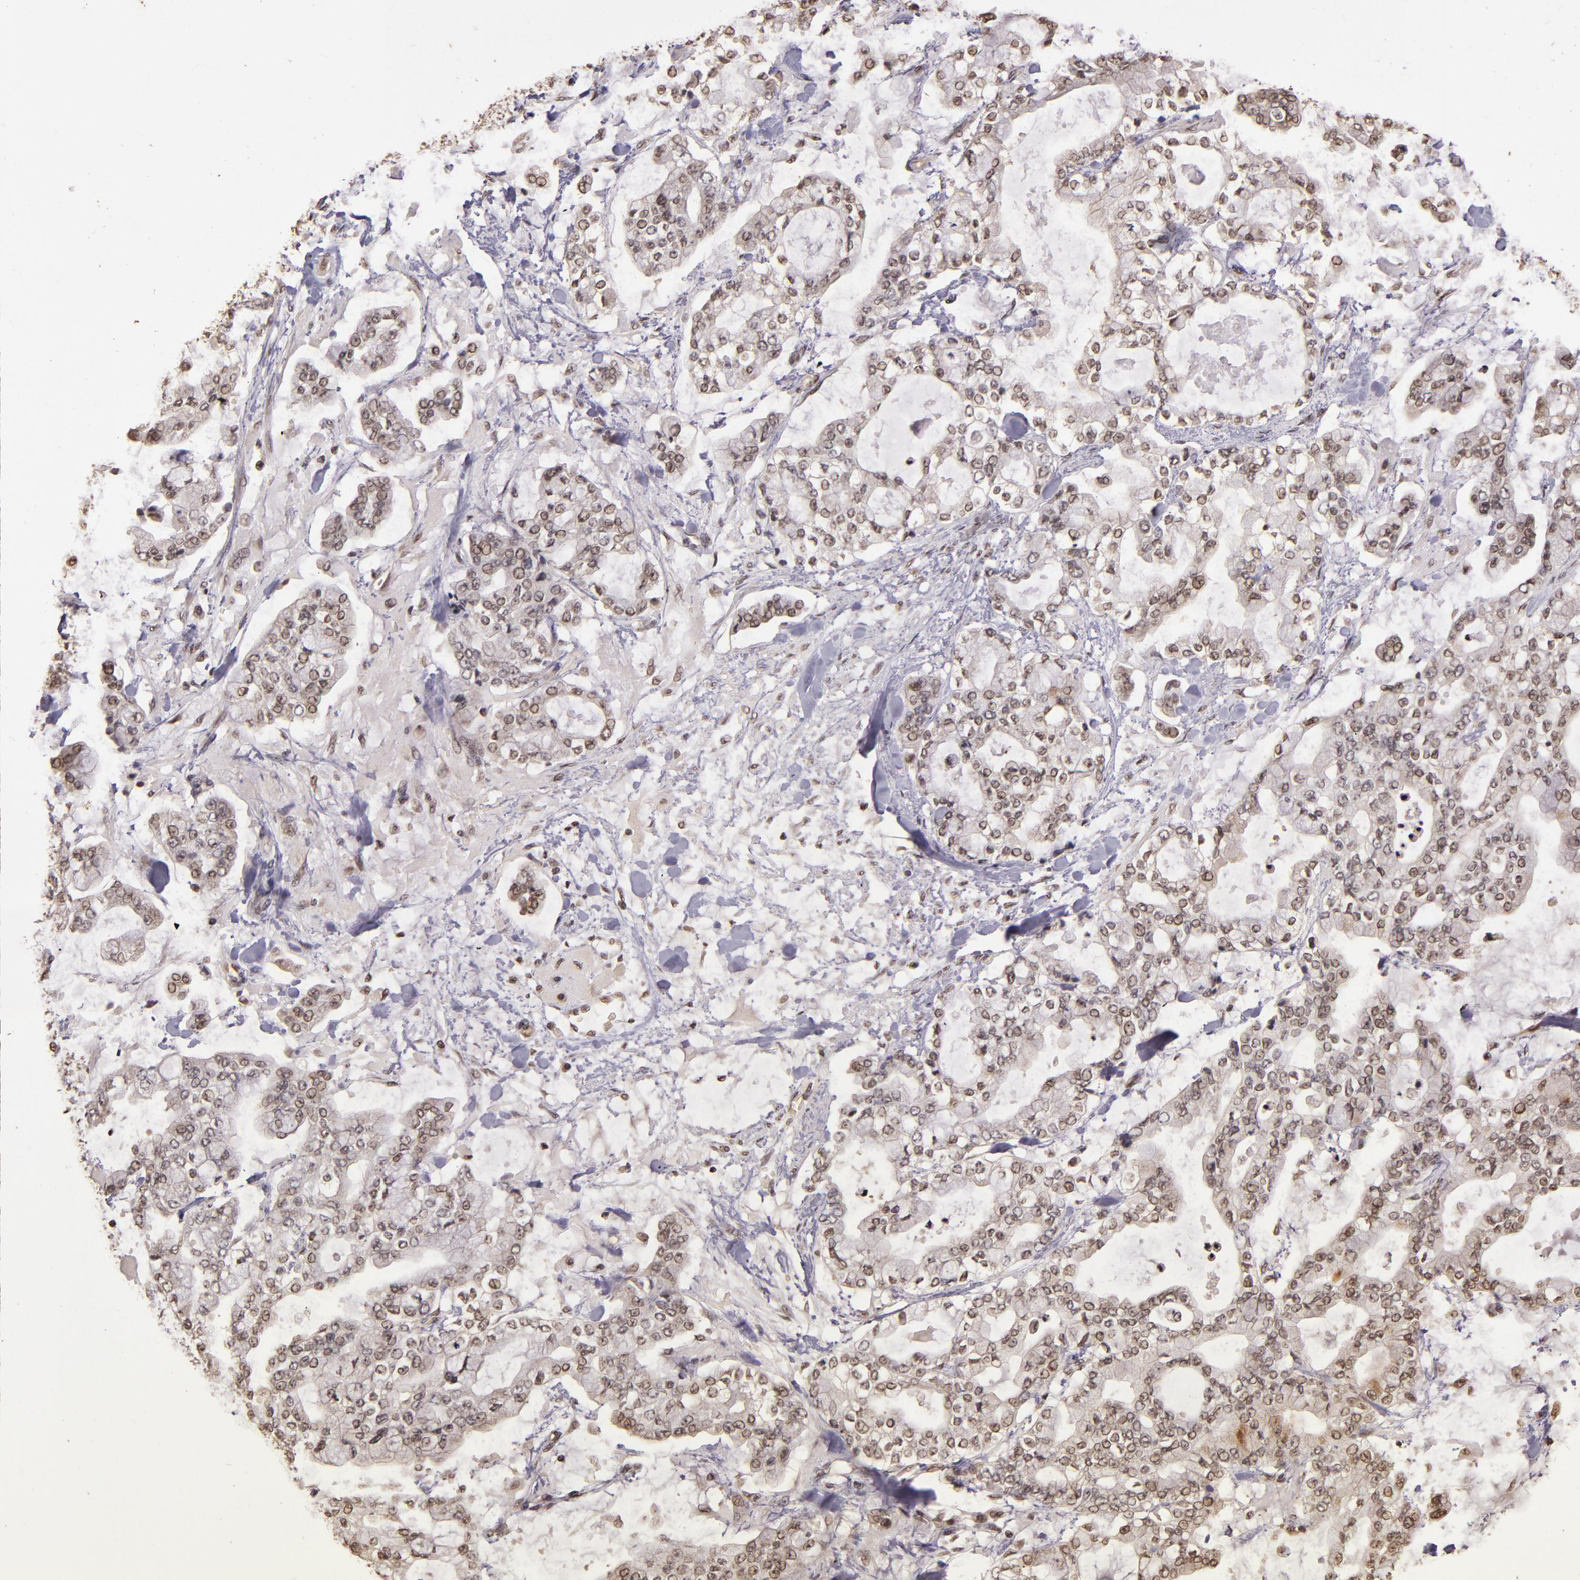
{"staining": {"intensity": "weak", "quantity": ">75%", "location": "cytoplasmic/membranous,nuclear"}, "tissue": "stomach cancer", "cell_type": "Tumor cells", "image_type": "cancer", "snomed": [{"axis": "morphology", "description": "Normal tissue, NOS"}, {"axis": "morphology", "description": "Adenocarcinoma, NOS"}, {"axis": "topography", "description": "Stomach, upper"}, {"axis": "topography", "description": "Stomach"}], "caption": "A high-resolution histopathology image shows immunohistochemistry staining of adenocarcinoma (stomach), which exhibits weak cytoplasmic/membranous and nuclear staining in approximately >75% of tumor cells.", "gene": "CUL1", "patient": {"sex": "male", "age": 76}}